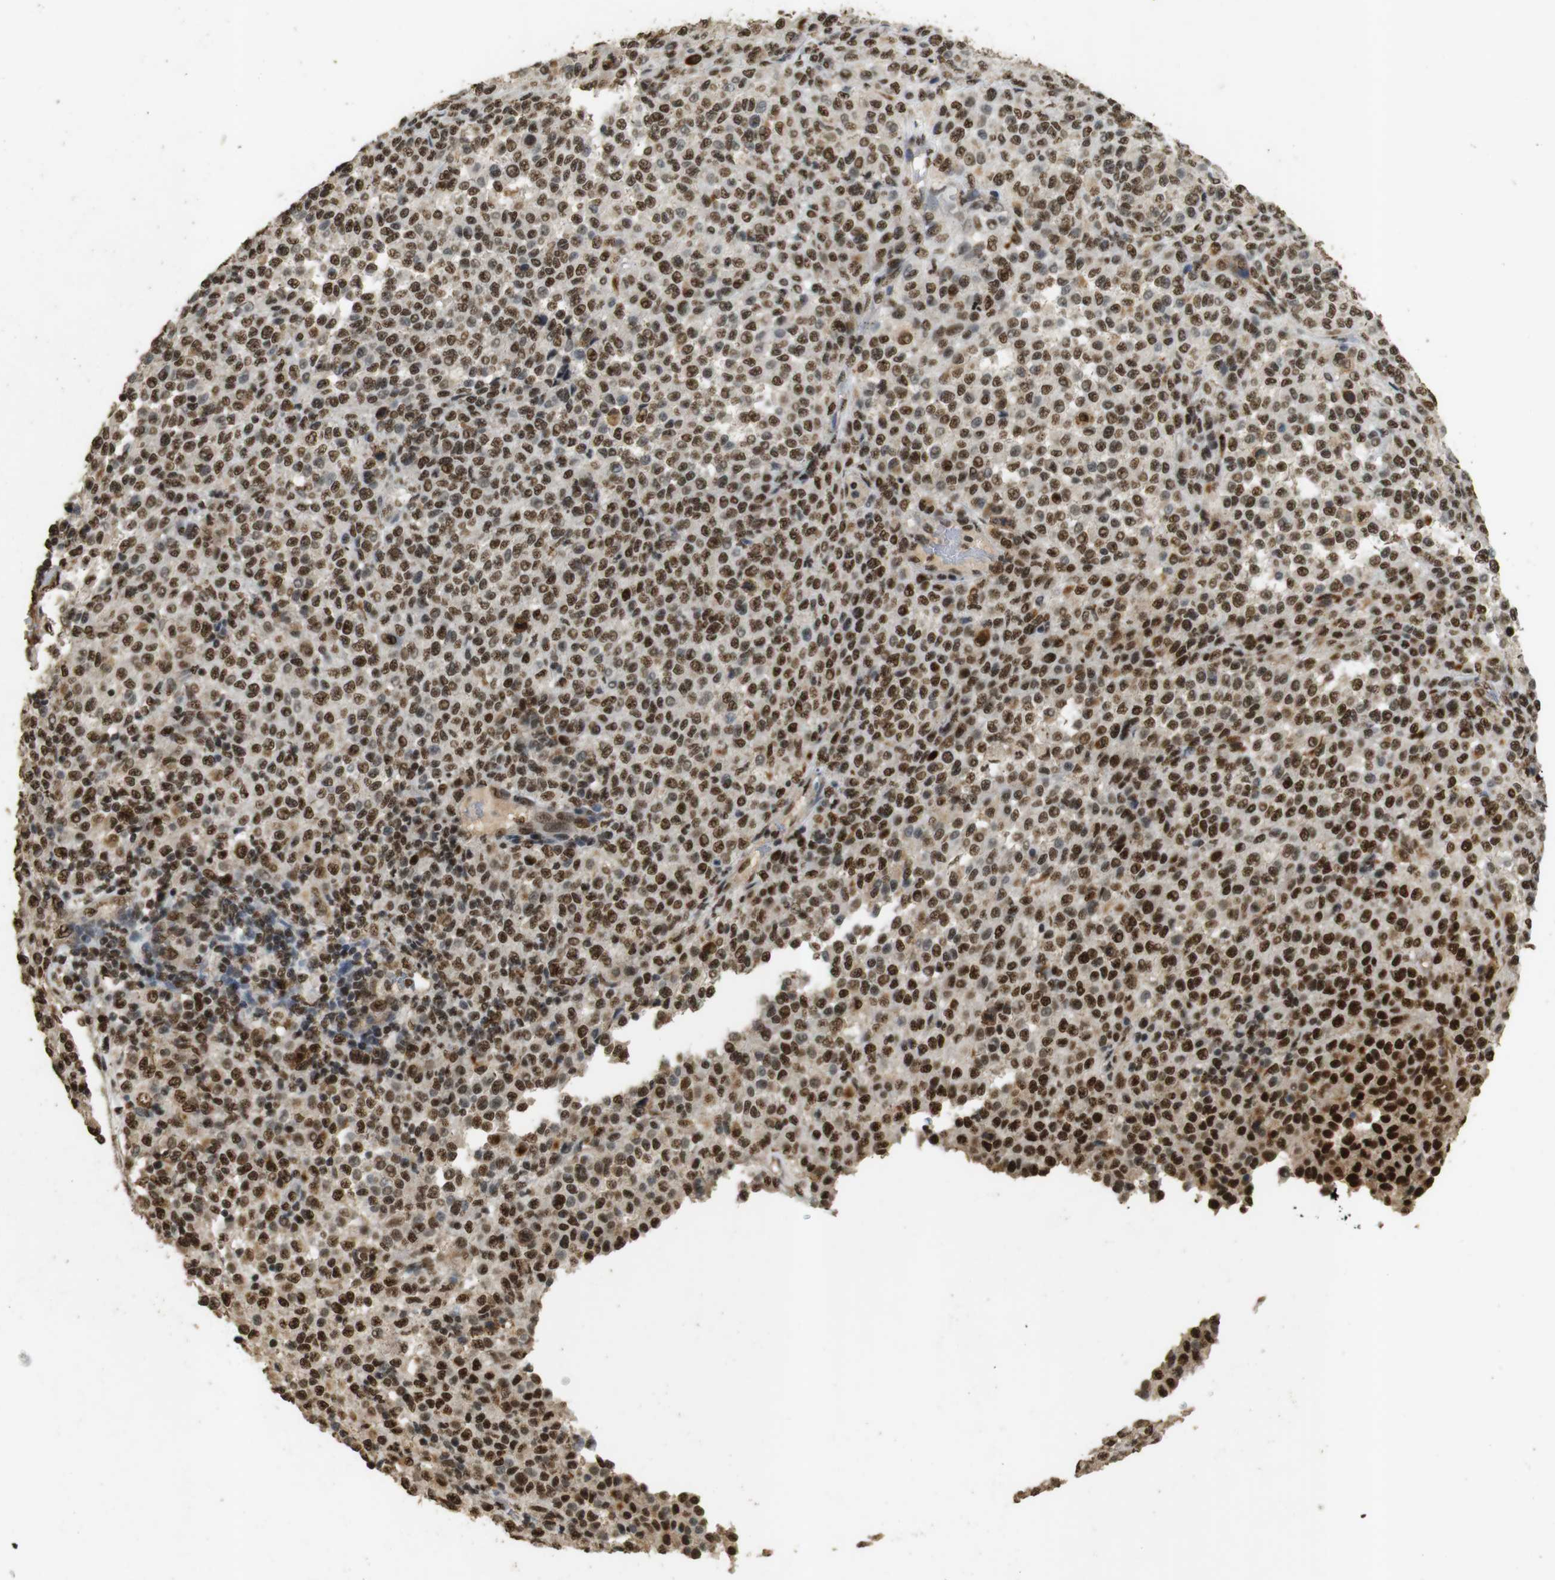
{"staining": {"intensity": "moderate", "quantity": ">75%", "location": "cytoplasmic/membranous,nuclear"}, "tissue": "melanoma", "cell_type": "Tumor cells", "image_type": "cancer", "snomed": [{"axis": "morphology", "description": "Malignant melanoma, Metastatic site"}, {"axis": "topography", "description": "Pancreas"}], "caption": "Melanoma was stained to show a protein in brown. There is medium levels of moderate cytoplasmic/membranous and nuclear positivity in about >75% of tumor cells. (Brightfield microscopy of DAB IHC at high magnification).", "gene": "GATA4", "patient": {"sex": "female", "age": 30}}